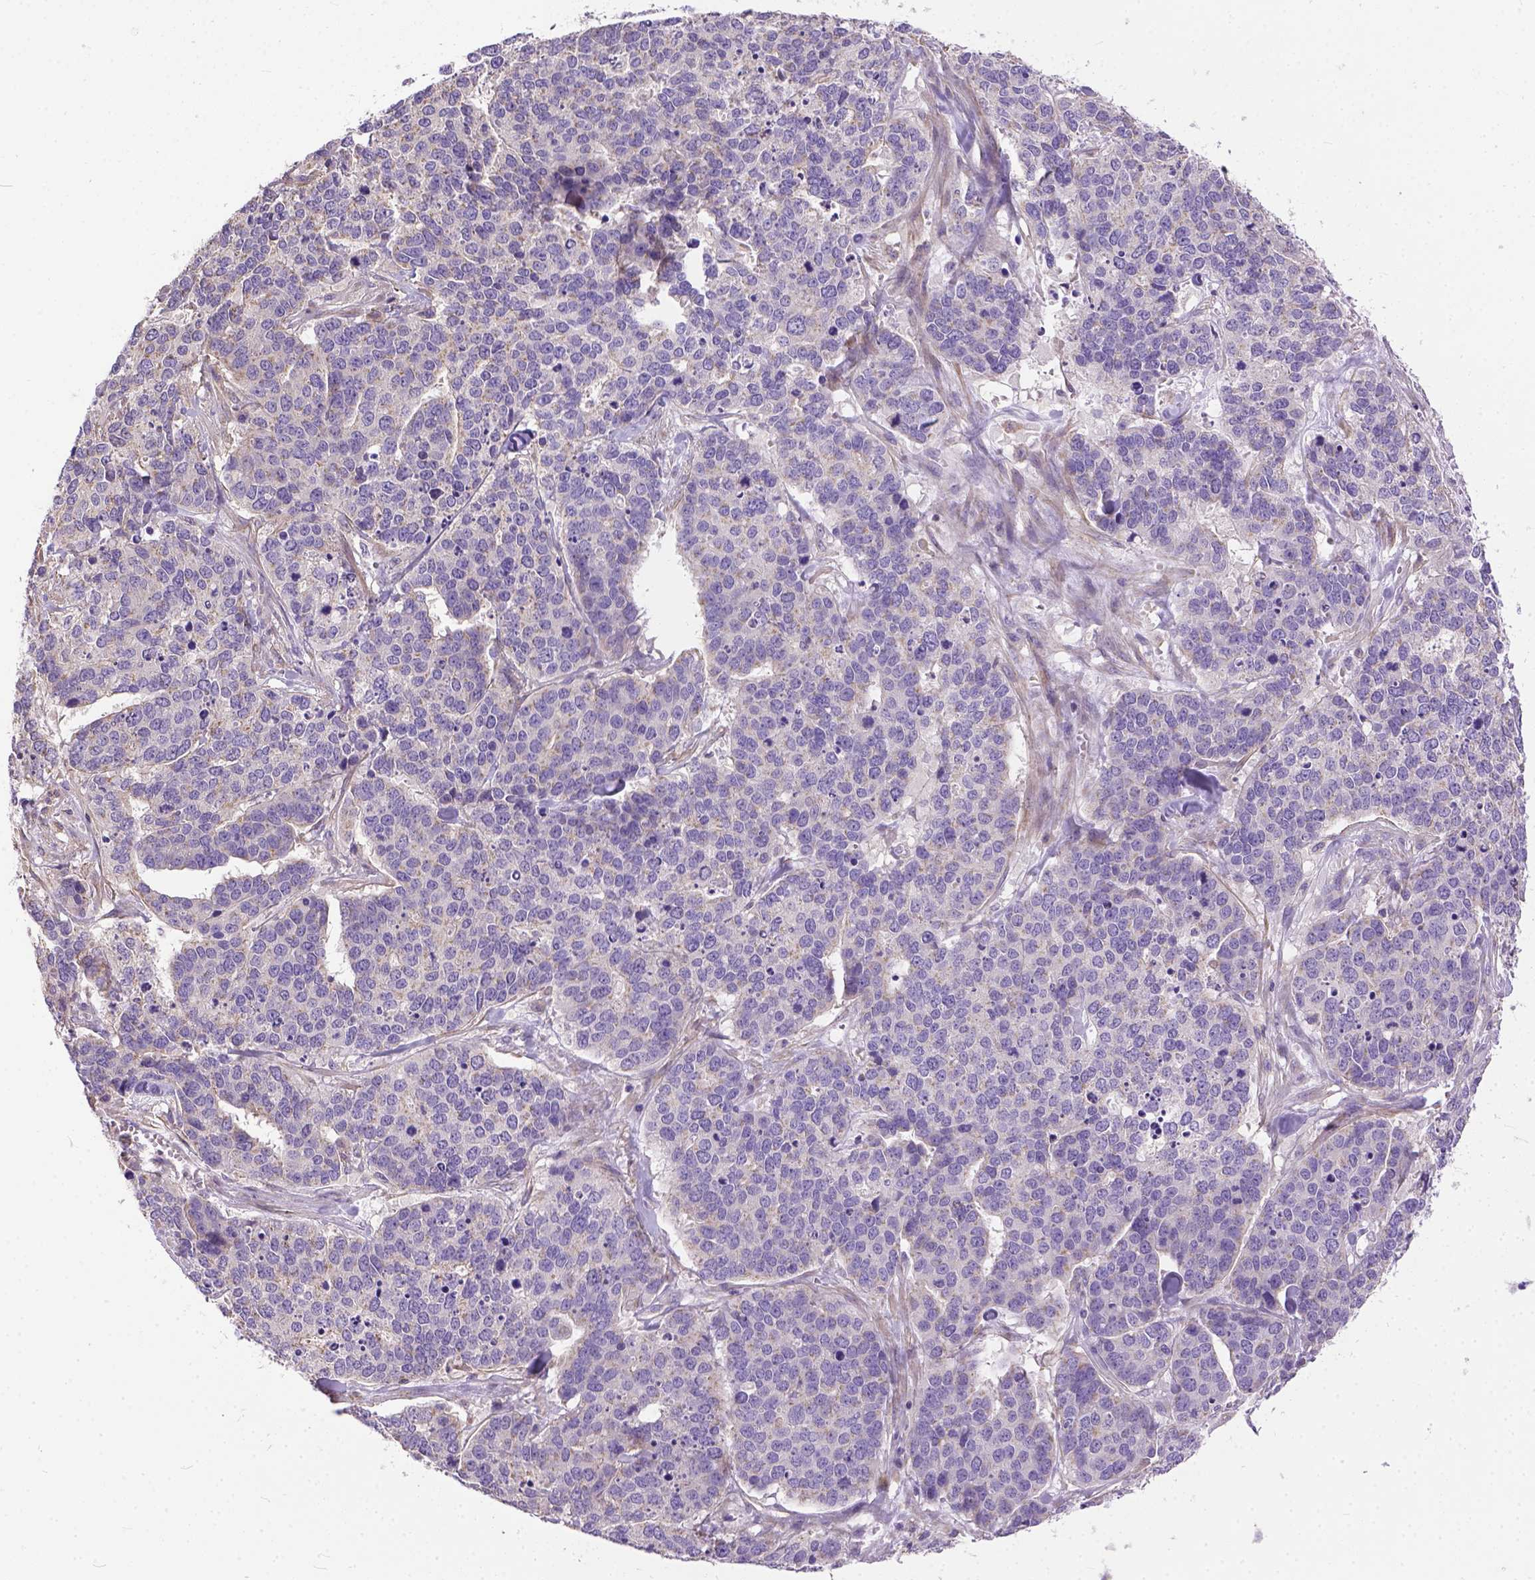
{"staining": {"intensity": "negative", "quantity": "none", "location": "none"}, "tissue": "ovarian cancer", "cell_type": "Tumor cells", "image_type": "cancer", "snomed": [{"axis": "morphology", "description": "Carcinoma, endometroid"}, {"axis": "topography", "description": "Ovary"}], "caption": "Immunohistochemical staining of human ovarian endometroid carcinoma reveals no significant expression in tumor cells. The staining is performed using DAB (3,3'-diaminobenzidine) brown chromogen with nuclei counter-stained in using hematoxylin.", "gene": "BANF2", "patient": {"sex": "female", "age": 65}}